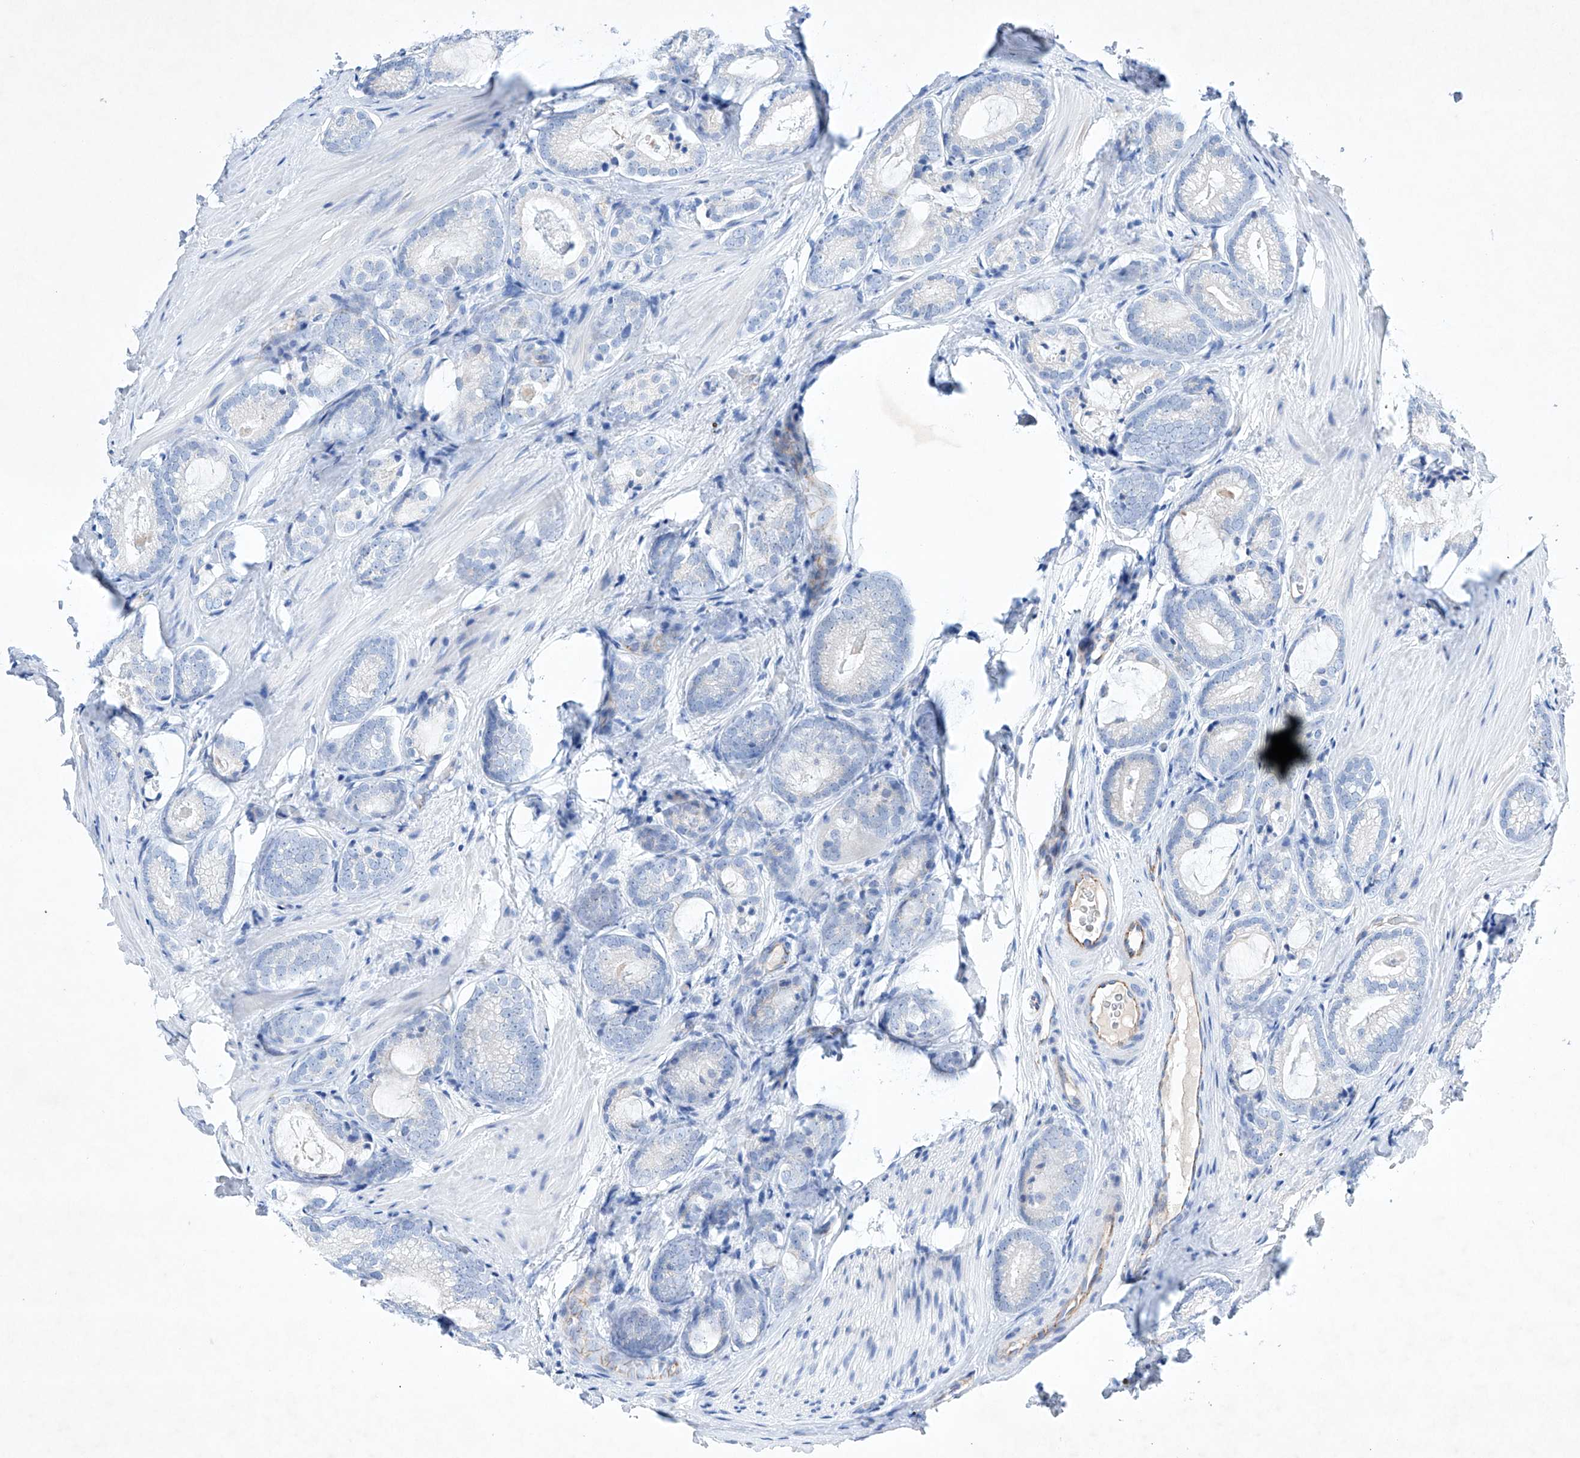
{"staining": {"intensity": "negative", "quantity": "none", "location": "none"}, "tissue": "prostate cancer", "cell_type": "Tumor cells", "image_type": "cancer", "snomed": [{"axis": "morphology", "description": "Adenocarcinoma, High grade"}, {"axis": "topography", "description": "Prostate"}], "caption": "Immunohistochemistry histopathology image of human prostate cancer stained for a protein (brown), which exhibits no expression in tumor cells. Brightfield microscopy of IHC stained with DAB (3,3'-diaminobenzidine) (brown) and hematoxylin (blue), captured at high magnification.", "gene": "ETV7", "patient": {"sex": "male", "age": 63}}